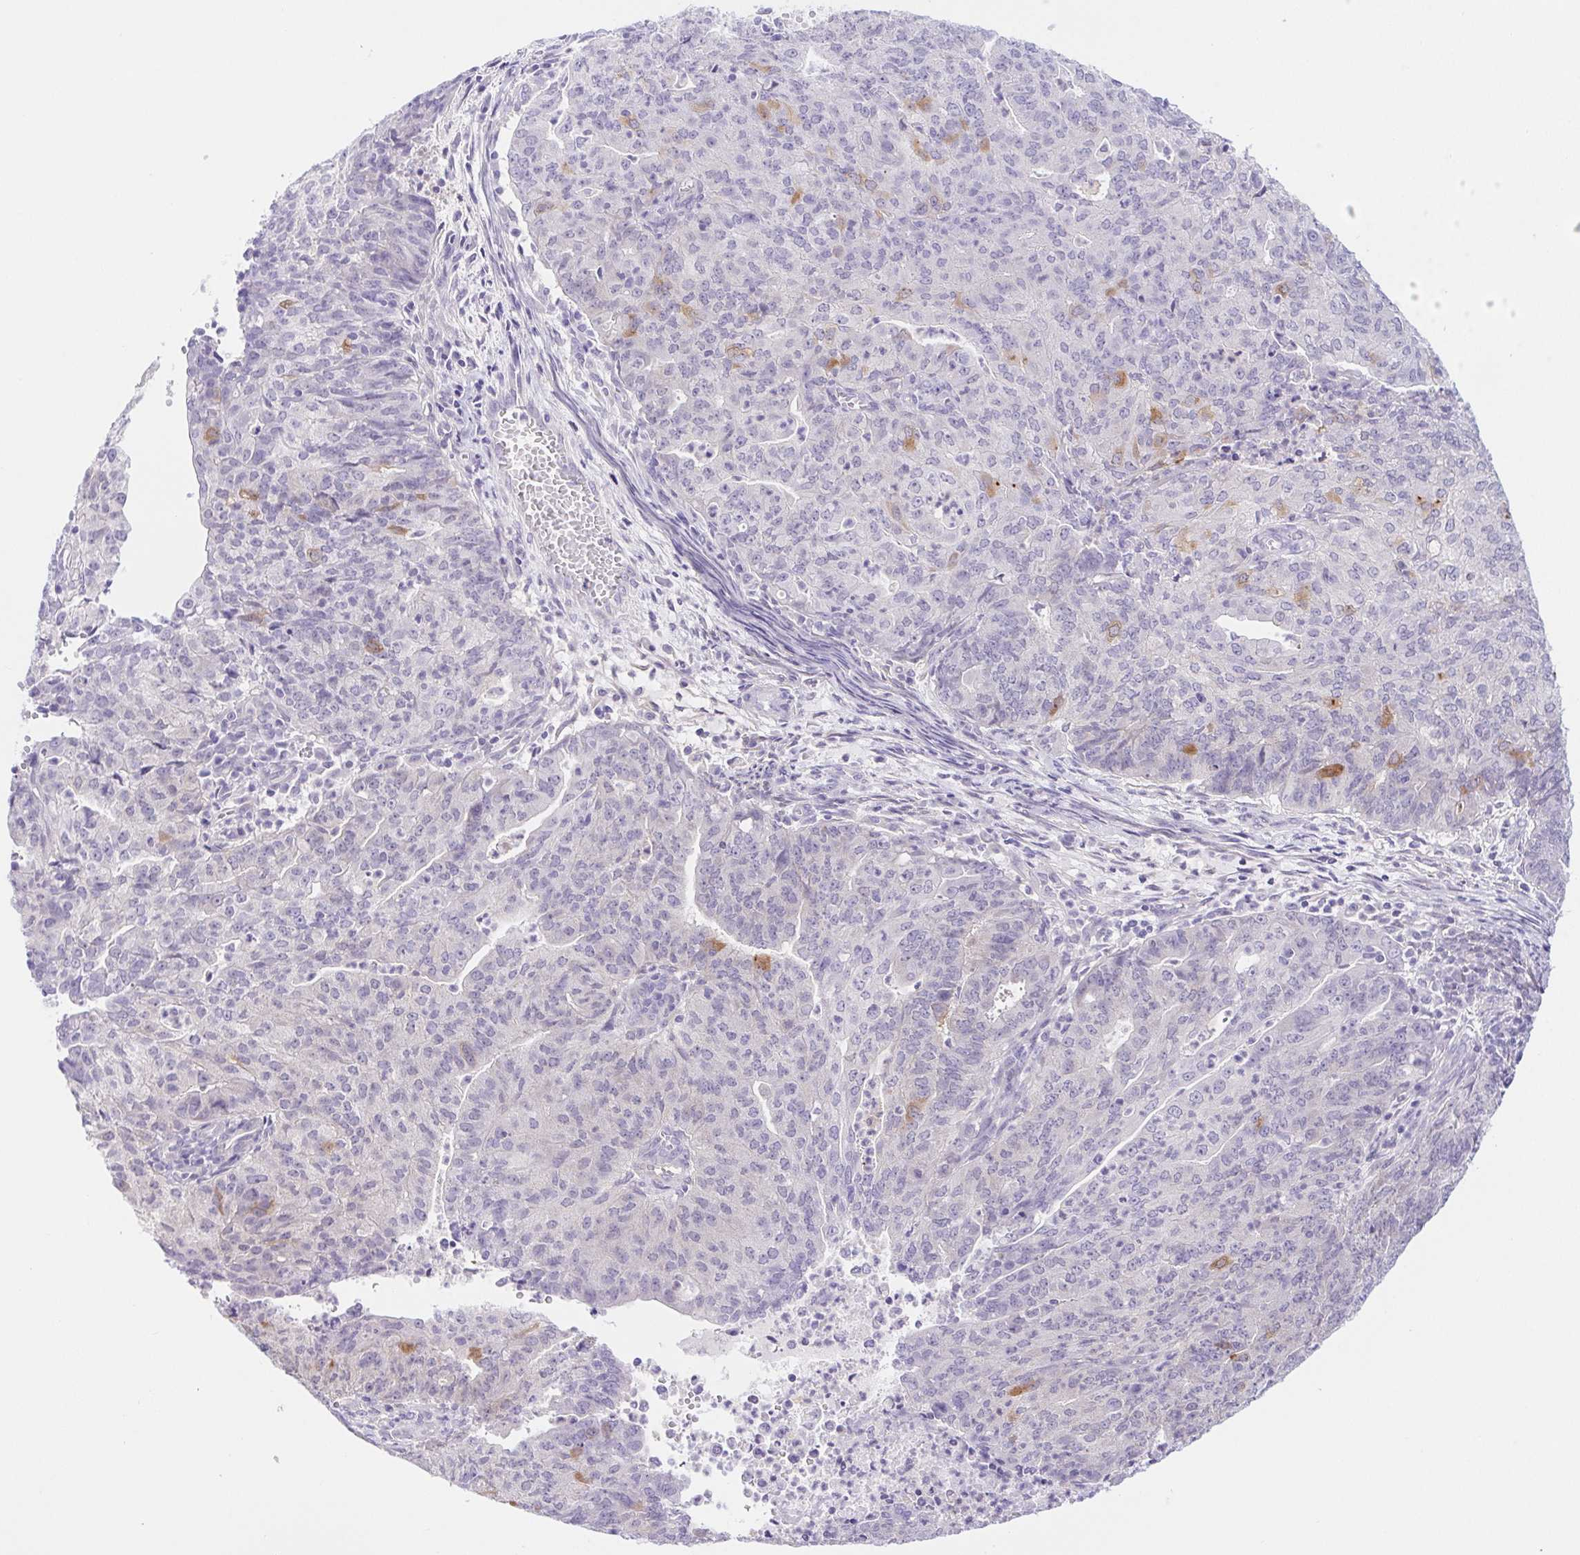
{"staining": {"intensity": "negative", "quantity": "none", "location": "none"}, "tissue": "endometrial cancer", "cell_type": "Tumor cells", "image_type": "cancer", "snomed": [{"axis": "morphology", "description": "Adenocarcinoma, NOS"}, {"axis": "topography", "description": "Endometrium"}], "caption": "A high-resolution micrograph shows immunohistochemistry (IHC) staining of endometrial cancer (adenocarcinoma), which displays no significant expression in tumor cells.", "gene": "DYNC2LI1", "patient": {"sex": "female", "age": 82}}